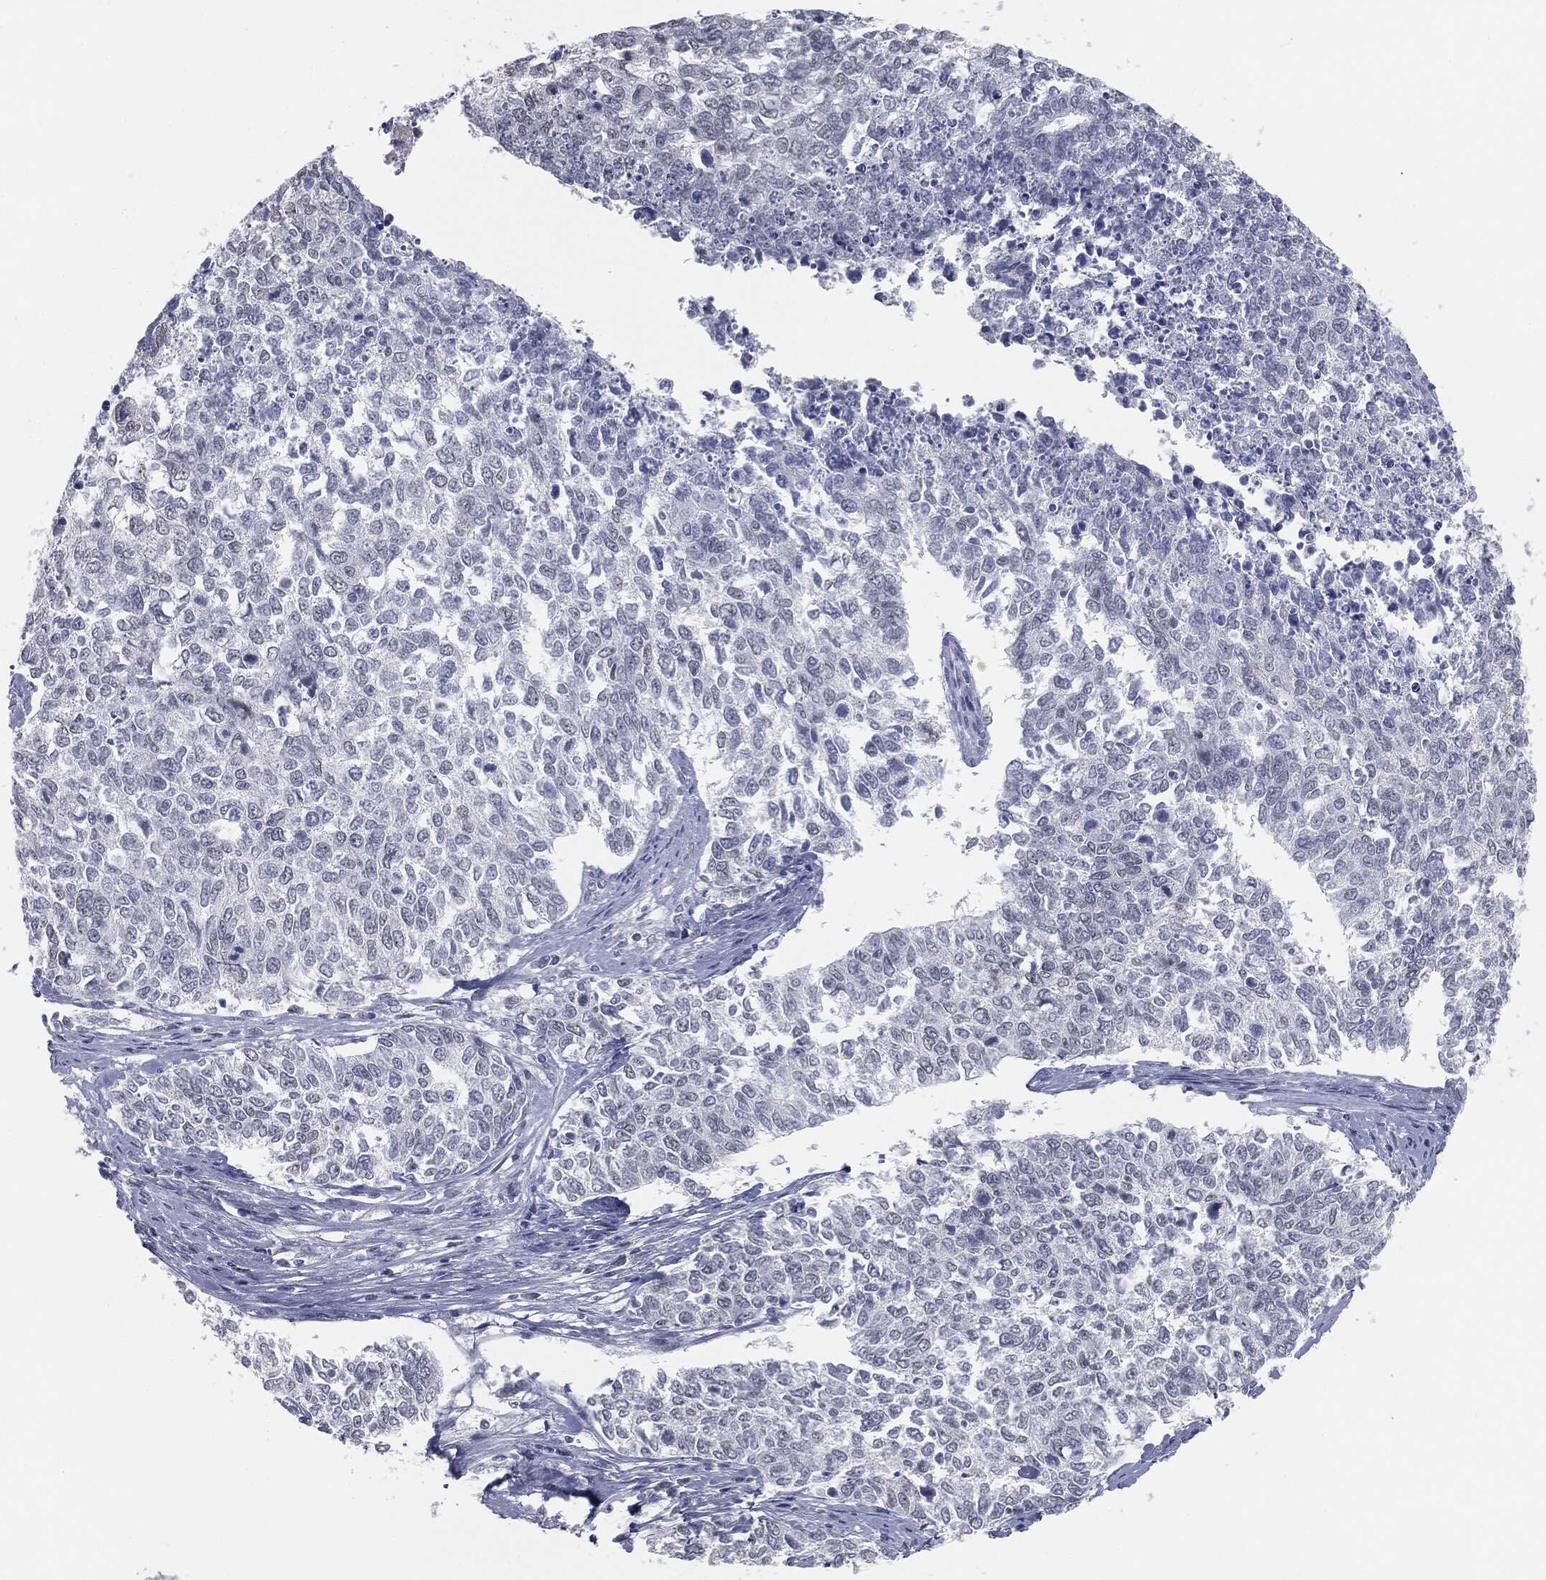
{"staining": {"intensity": "negative", "quantity": "none", "location": "none"}, "tissue": "cervical cancer", "cell_type": "Tumor cells", "image_type": "cancer", "snomed": [{"axis": "morphology", "description": "Adenocarcinoma, NOS"}, {"axis": "topography", "description": "Cervix"}], "caption": "Protein analysis of adenocarcinoma (cervical) shows no significant expression in tumor cells. (Stains: DAB immunohistochemistry with hematoxylin counter stain, Microscopy: brightfield microscopy at high magnification).", "gene": "PRAME", "patient": {"sex": "female", "age": 63}}